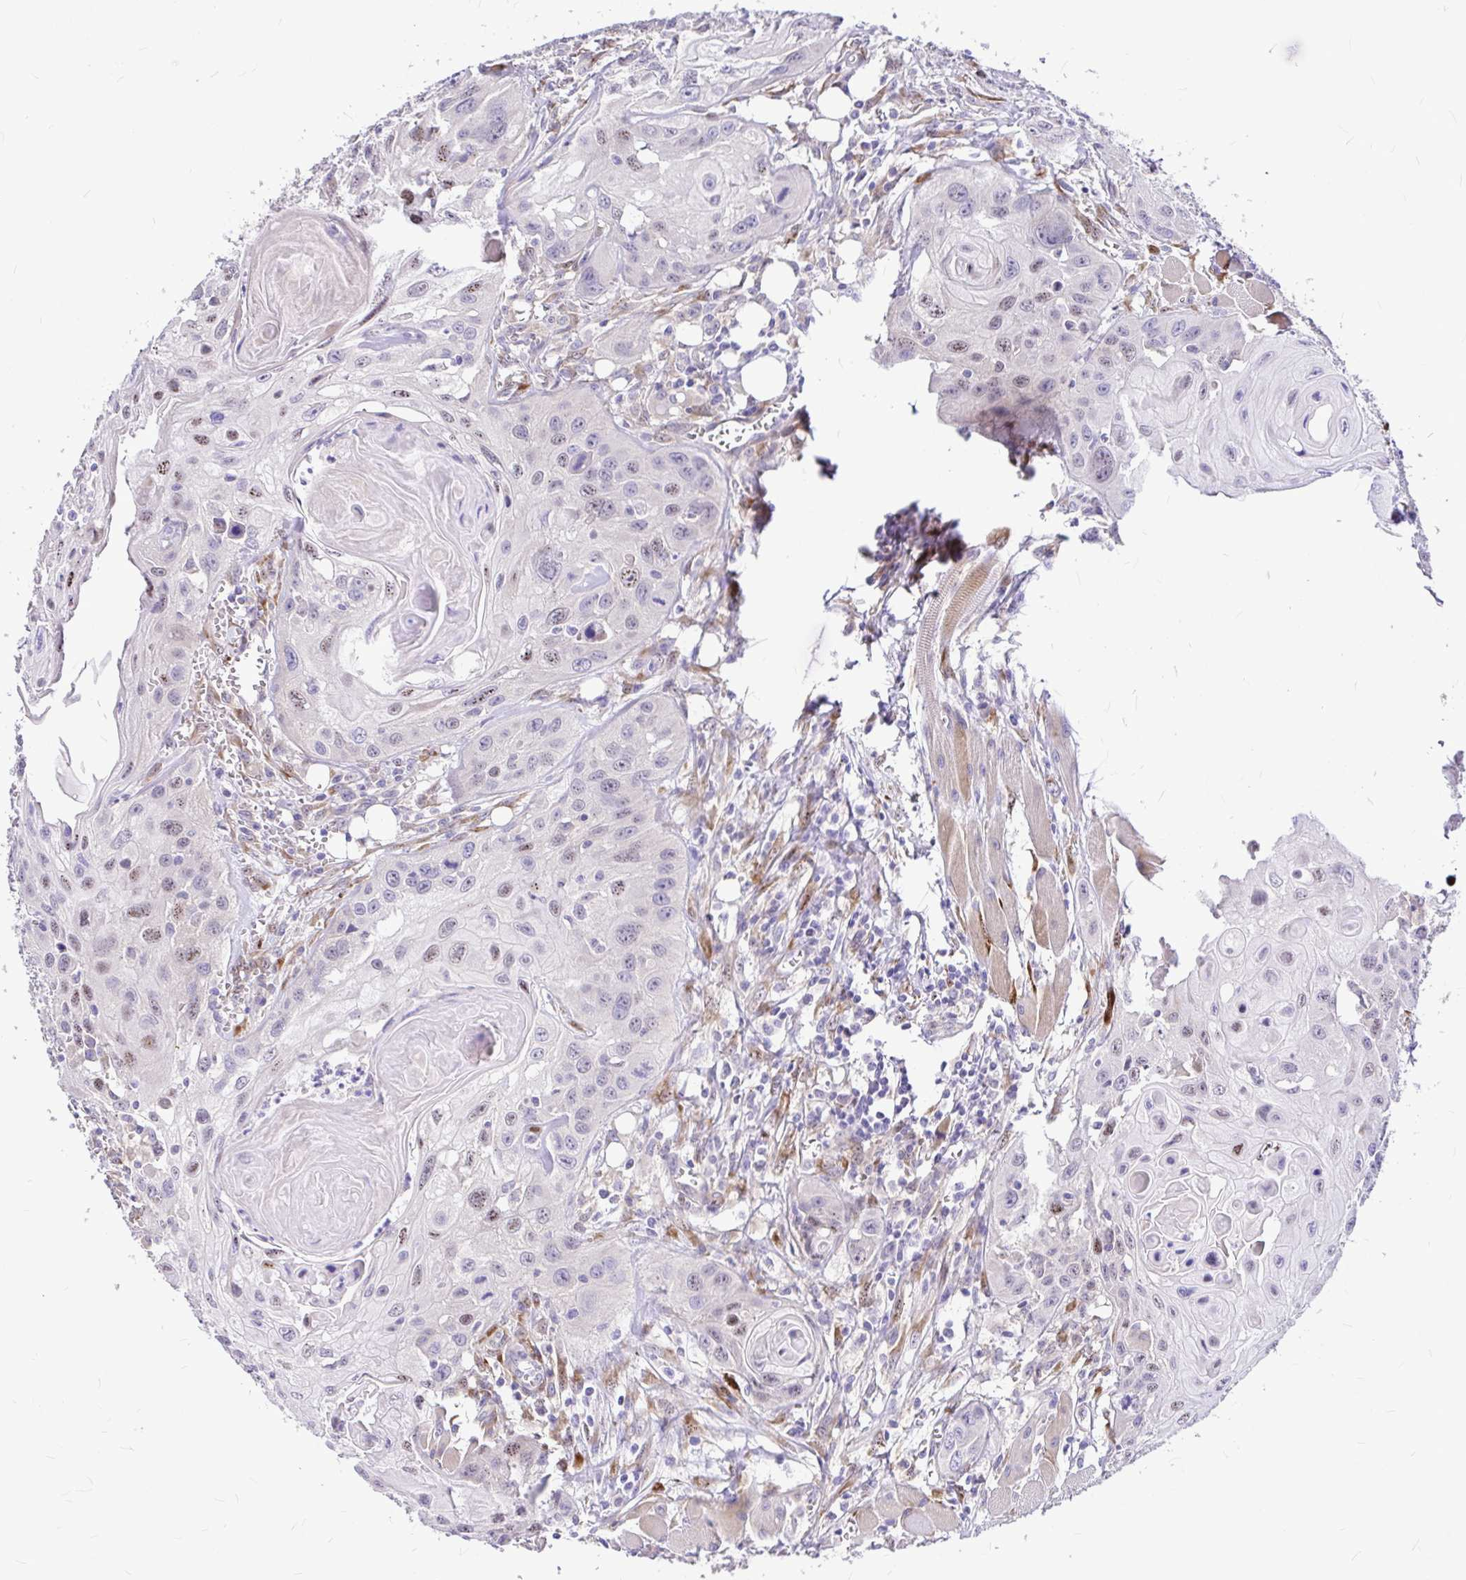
{"staining": {"intensity": "negative", "quantity": "none", "location": "none"}, "tissue": "head and neck cancer", "cell_type": "Tumor cells", "image_type": "cancer", "snomed": [{"axis": "morphology", "description": "Squamous cell carcinoma, NOS"}, {"axis": "topography", "description": "Oral tissue"}, {"axis": "topography", "description": "Head-Neck"}], "caption": "Tumor cells show no significant expression in squamous cell carcinoma (head and neck).", "gene": "GABBR2", "patient": {"sex": "male", "age": 58}}